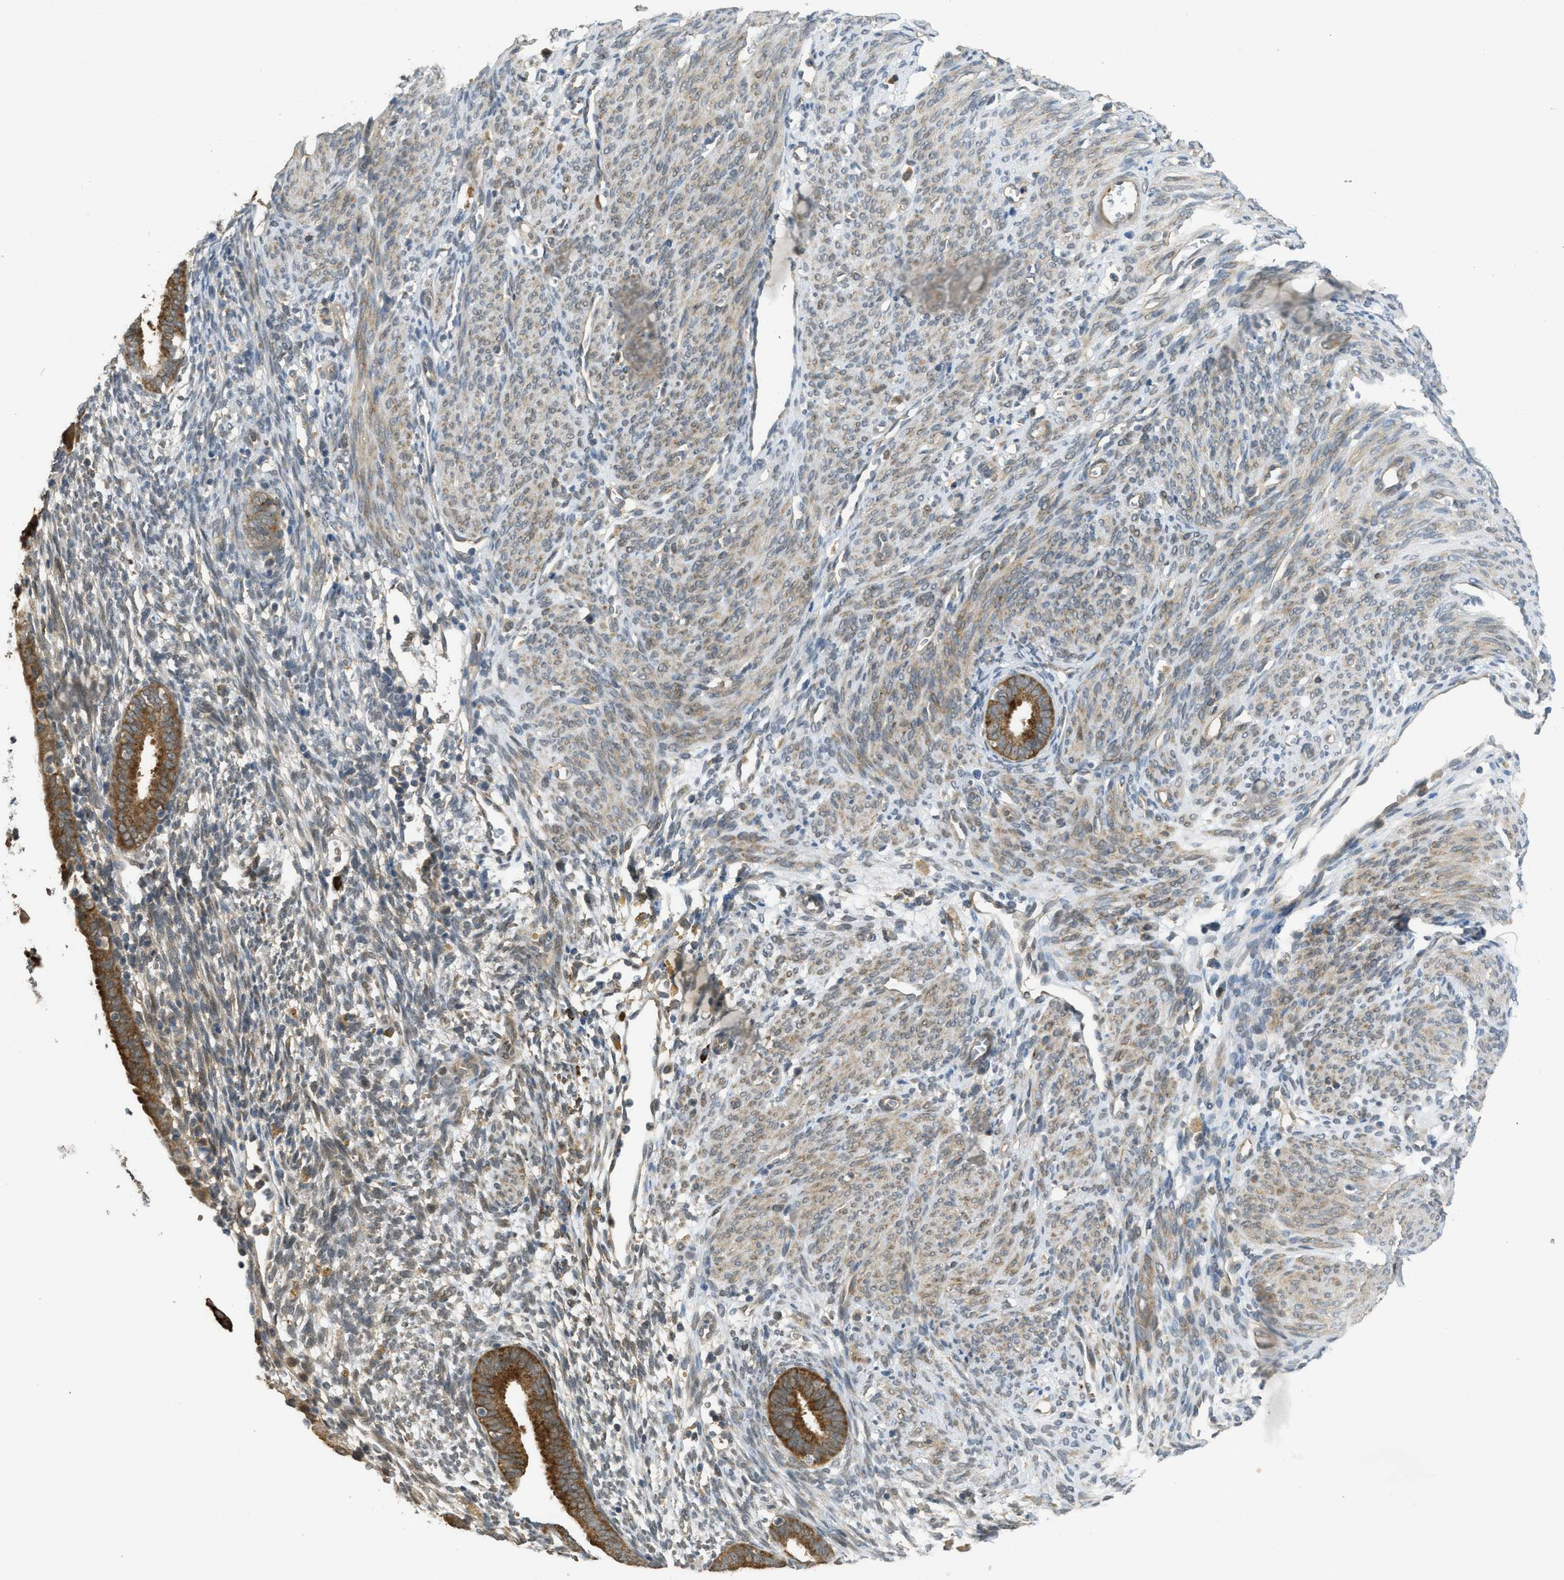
{"staining": {"intensity": "weak", "quantity": "<25%", "location": "cytoplasmic/membranous"}, "tissue": "endometrium", "cell_type": "Cells in endometrial stroma", "image_type": "normal", "snomed": [{"axis": "morphology", "description": "Normal tissue, NOS"}, {"axis": "morphology", "description": "Adenocarcinoma, NOS"}, {"axis": "topography", "description": "Endometrium"}, {"axis": "topography", "description": "Ovary"}], "caption": "DAB immunohistochemical staining of benign endometrium demonstrates no significant positivity in cells in endometrial stroma.", "gene": "IGF2BP2", "patient": {"sex": "female", "age": 68}}